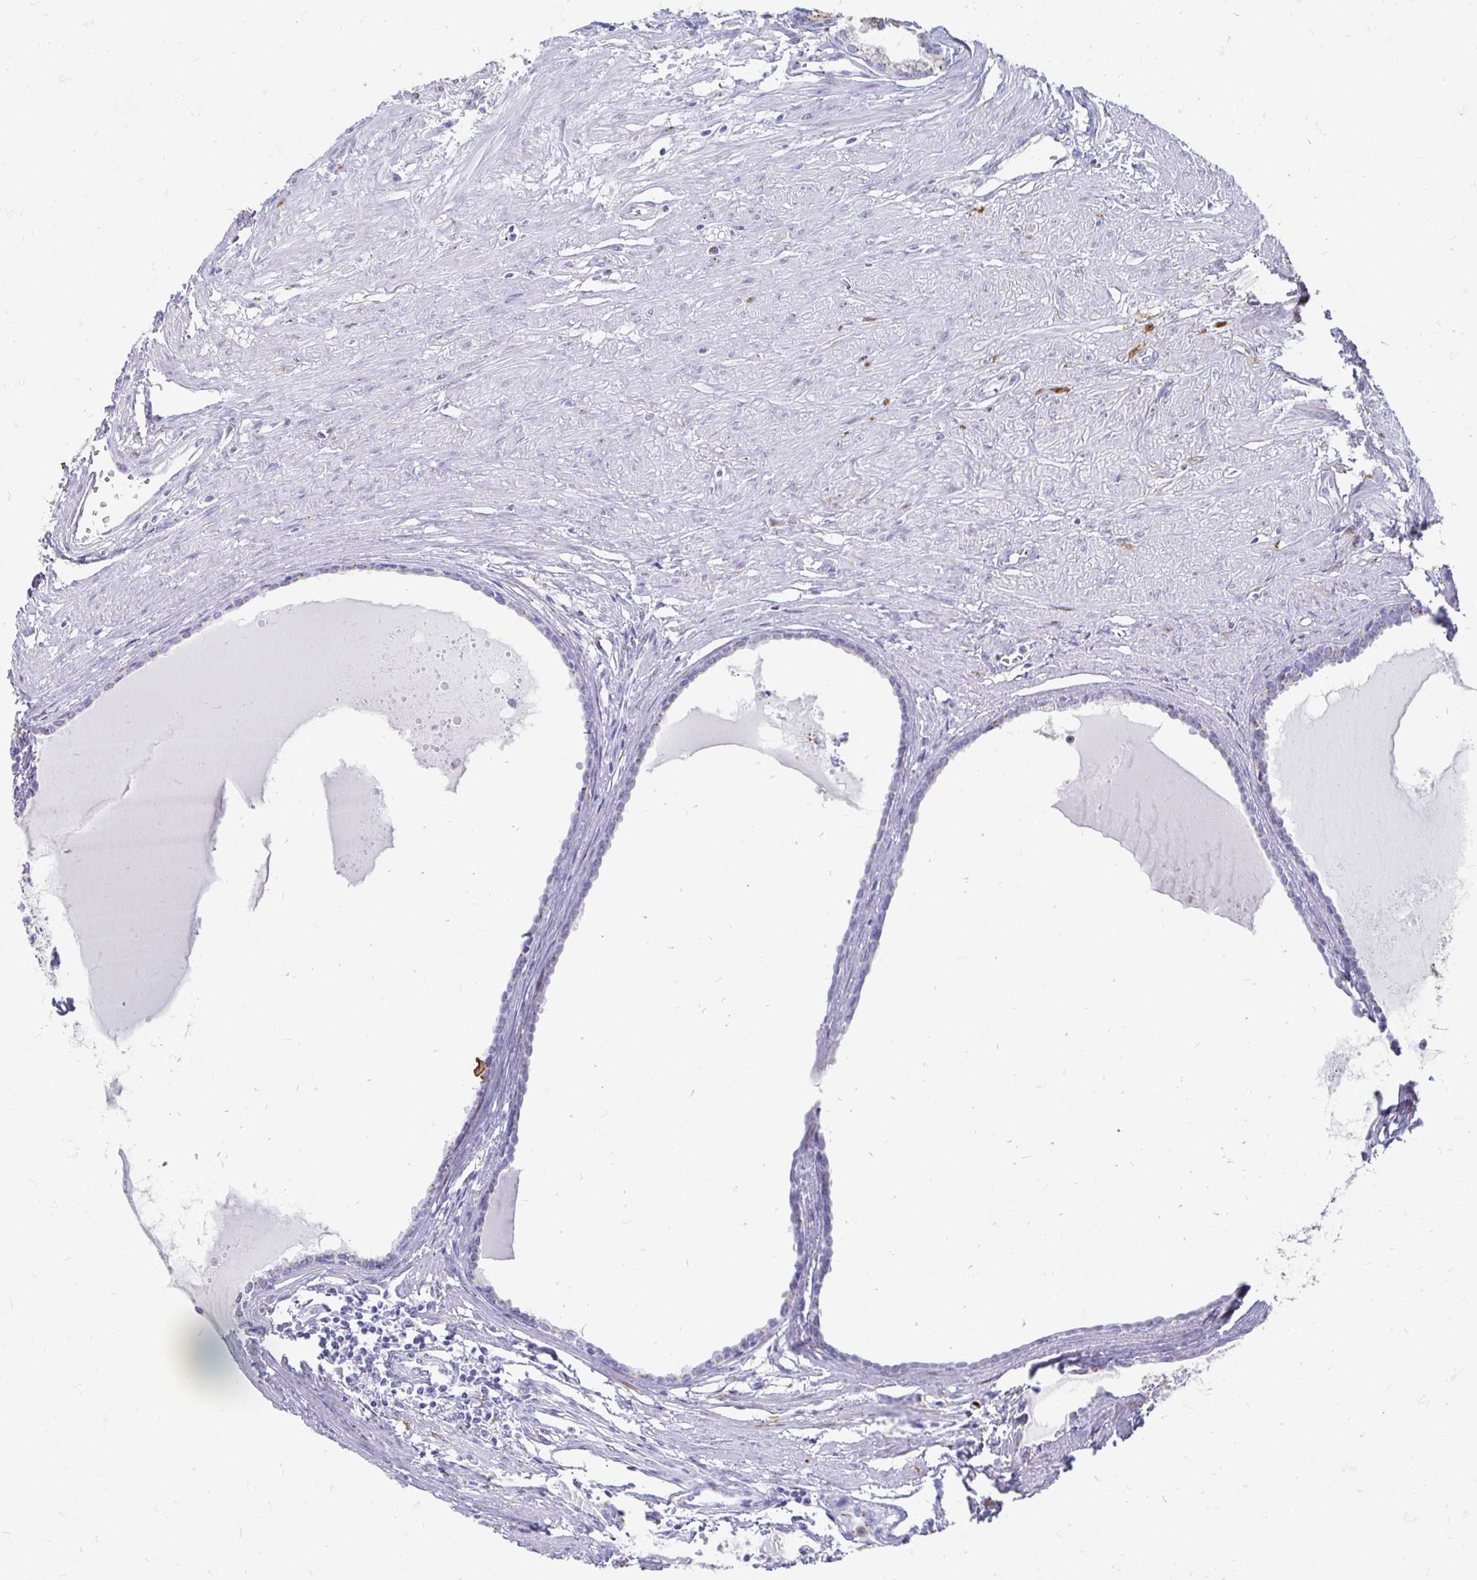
{"staining": {"intensity": "weak", "quantity": "25%-75%", "location": "cytoplasmic/membranous"}, "tissue": "prostate", "cell_type": "Glandular cells", "image_type": "normal", "snomed": [{"axis": "morphology", "description": "Normal tissue, NOS"}, {"axis": "topography", "description": "Prostate"}, {"axis": "topography", "description": "Peripheral nerve tissue"}], "caption": "IHC photomicrograph of normal prostate: human prostate stained using IHC exhibits low levels of weak protein expression localized specifically in the cytoplasmic/membranous of glandular cells, appearing as a cytoplasmic/membranous brown color.", "gene": "PAGE4", "patient": {"sex": "male", "age": 55}}